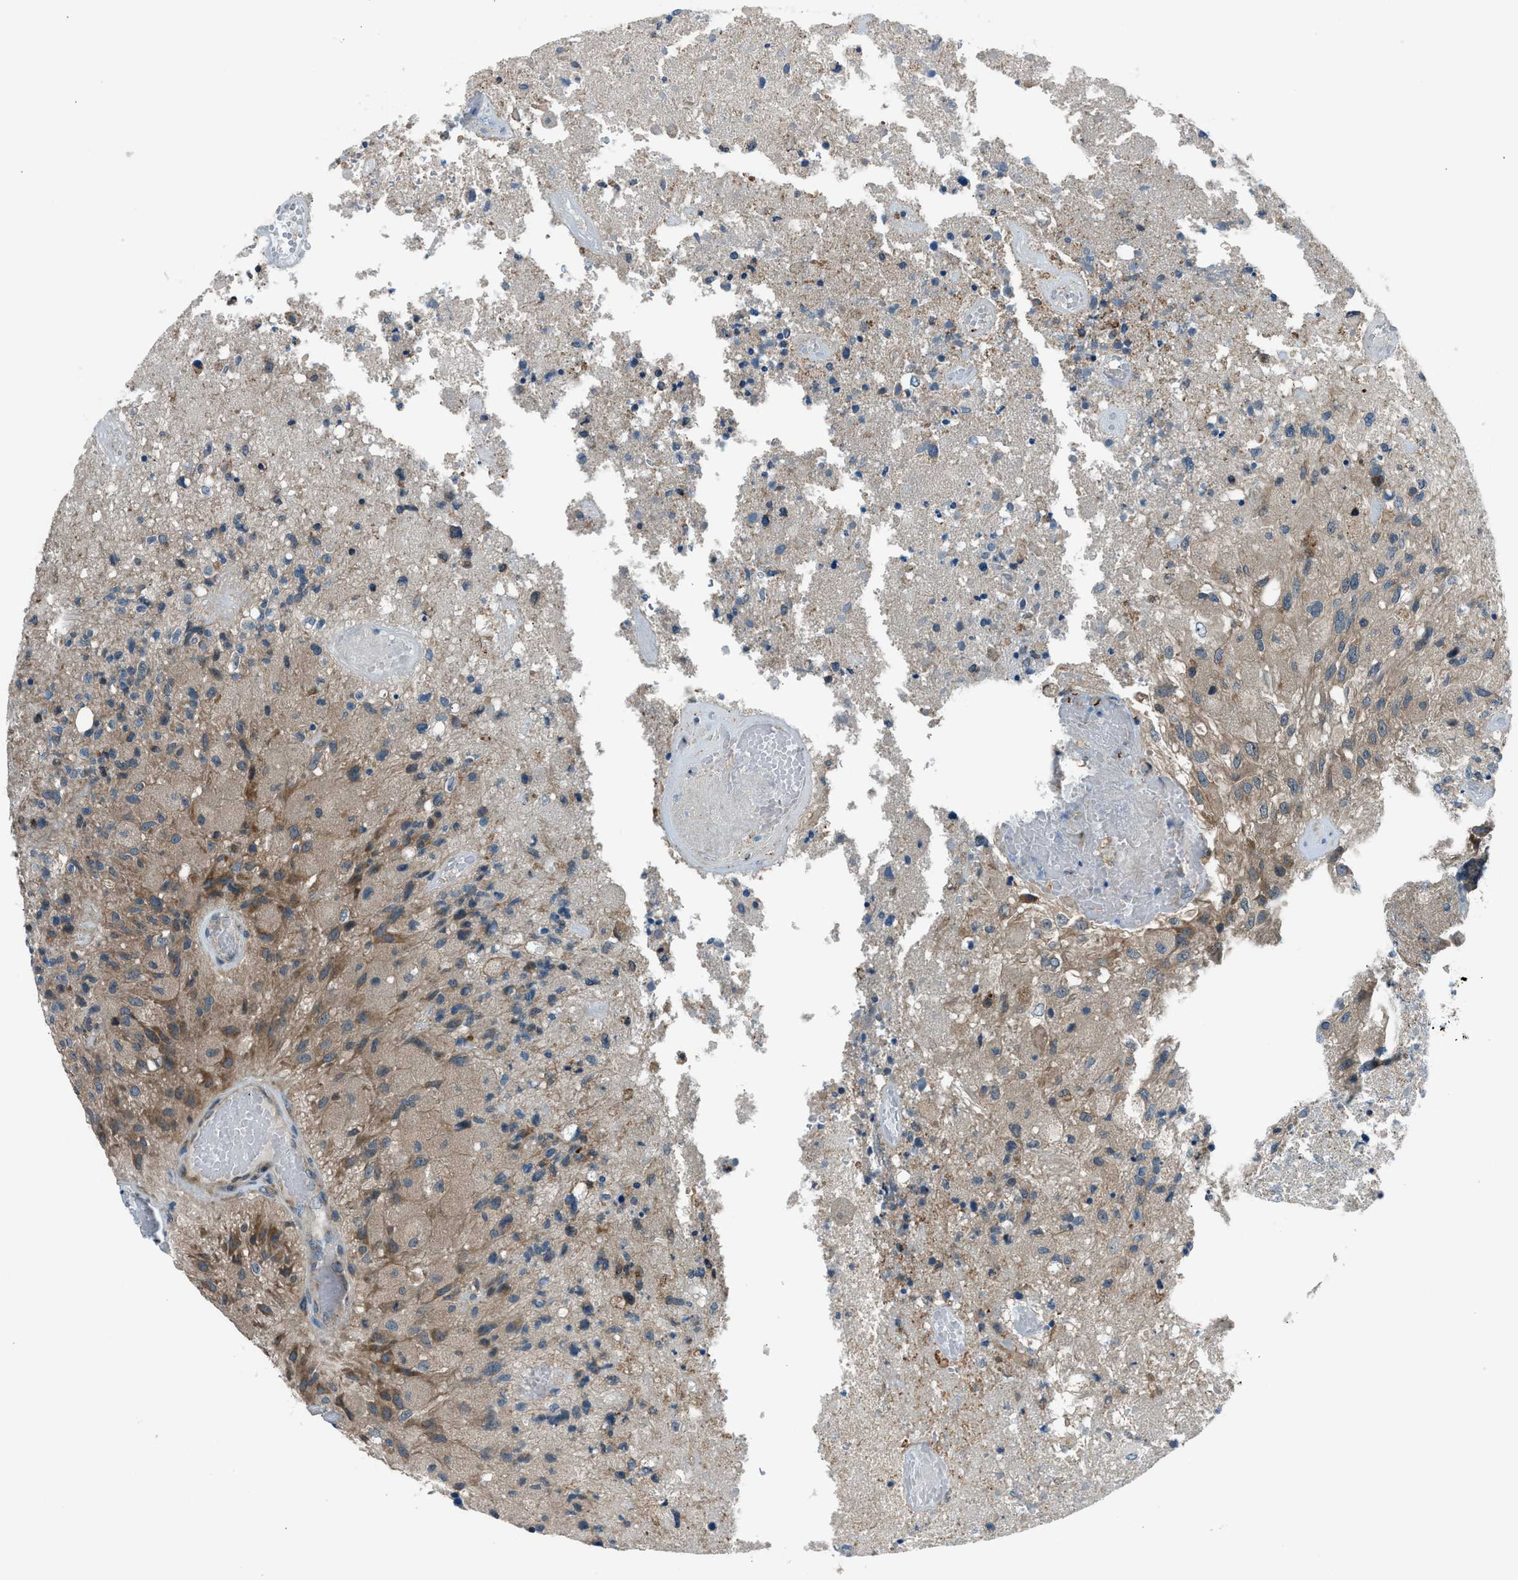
{"staining": {"intensity": "weak", "quantity": ">75%", "location": "cytoplasmic/membranous"}, "tissue": "glioma", "cell_type": "Tumor cells", "image_type": "cancer", "snomed": [{"axis": "morphology", "description": "Normal tissue, NOS"}, {"axis": "morphology", "description": "Glioma, malignant, High grade"}, {"axis": "topography", "description": "Cerebral cortex"}], "caption": "There is low levels of weak cytoplasmic/membranous staining in tumor cells of high-grade glioma (malignant), as demonstrated by immunohistochemical staining (brown color).", "gene": "EDARADD", "patient": {"sex": "male", "age": 77}}